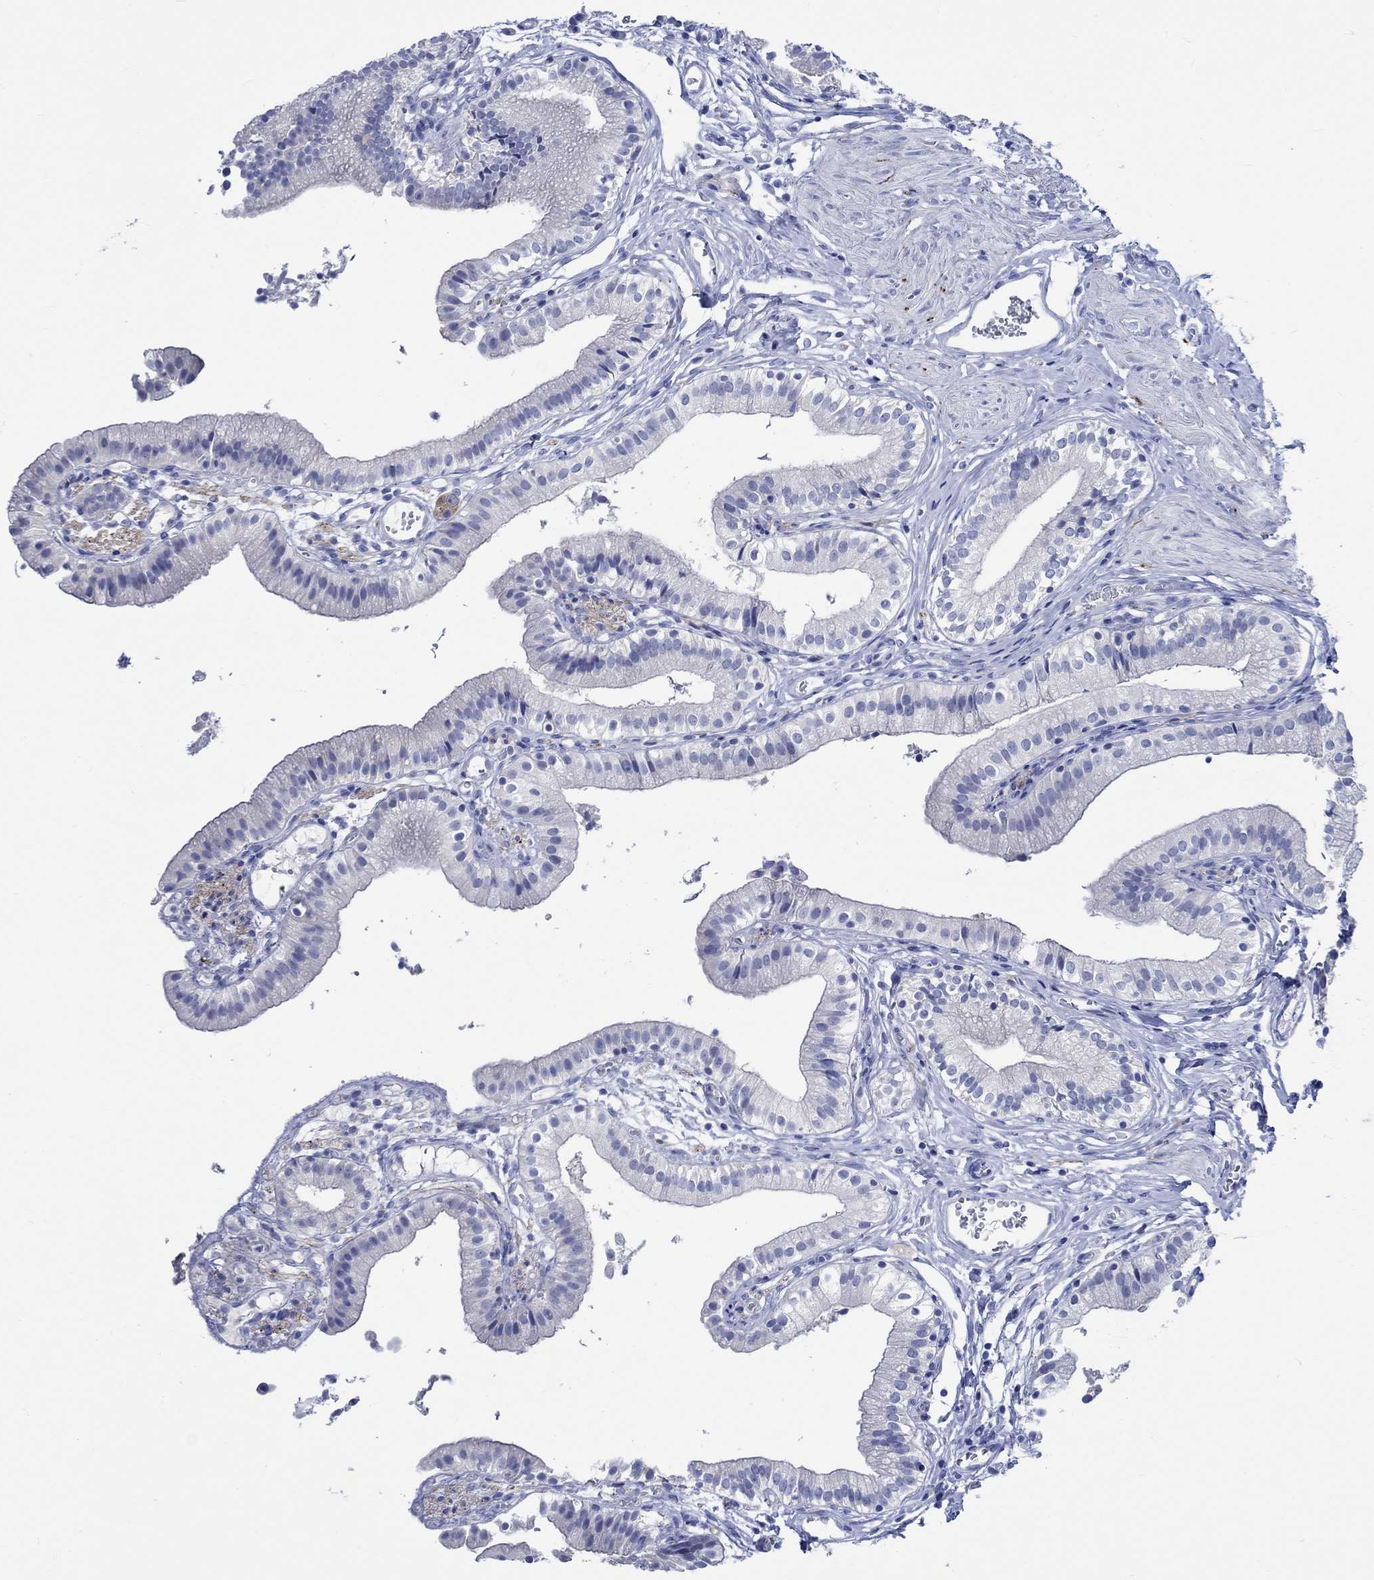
{"staining": {"intensity": "negative", "quantity": "none", "location": "none"}, "tissue": "gallbladder", "cell_type": "Glandular cells", "image_type": "normal", "snomed": [{"axis": "morphology", "description": "Normal tissue, NOS"}, {"axis": "topography", "description": "Gallbladder"}], "caption": "The immunohistochemistry (IHC) photomicrograph has no significant positivity in glandular cells of gallbladder.", "gene": "PTPRN2", "patient": {"sex": "female", "age": 47}}